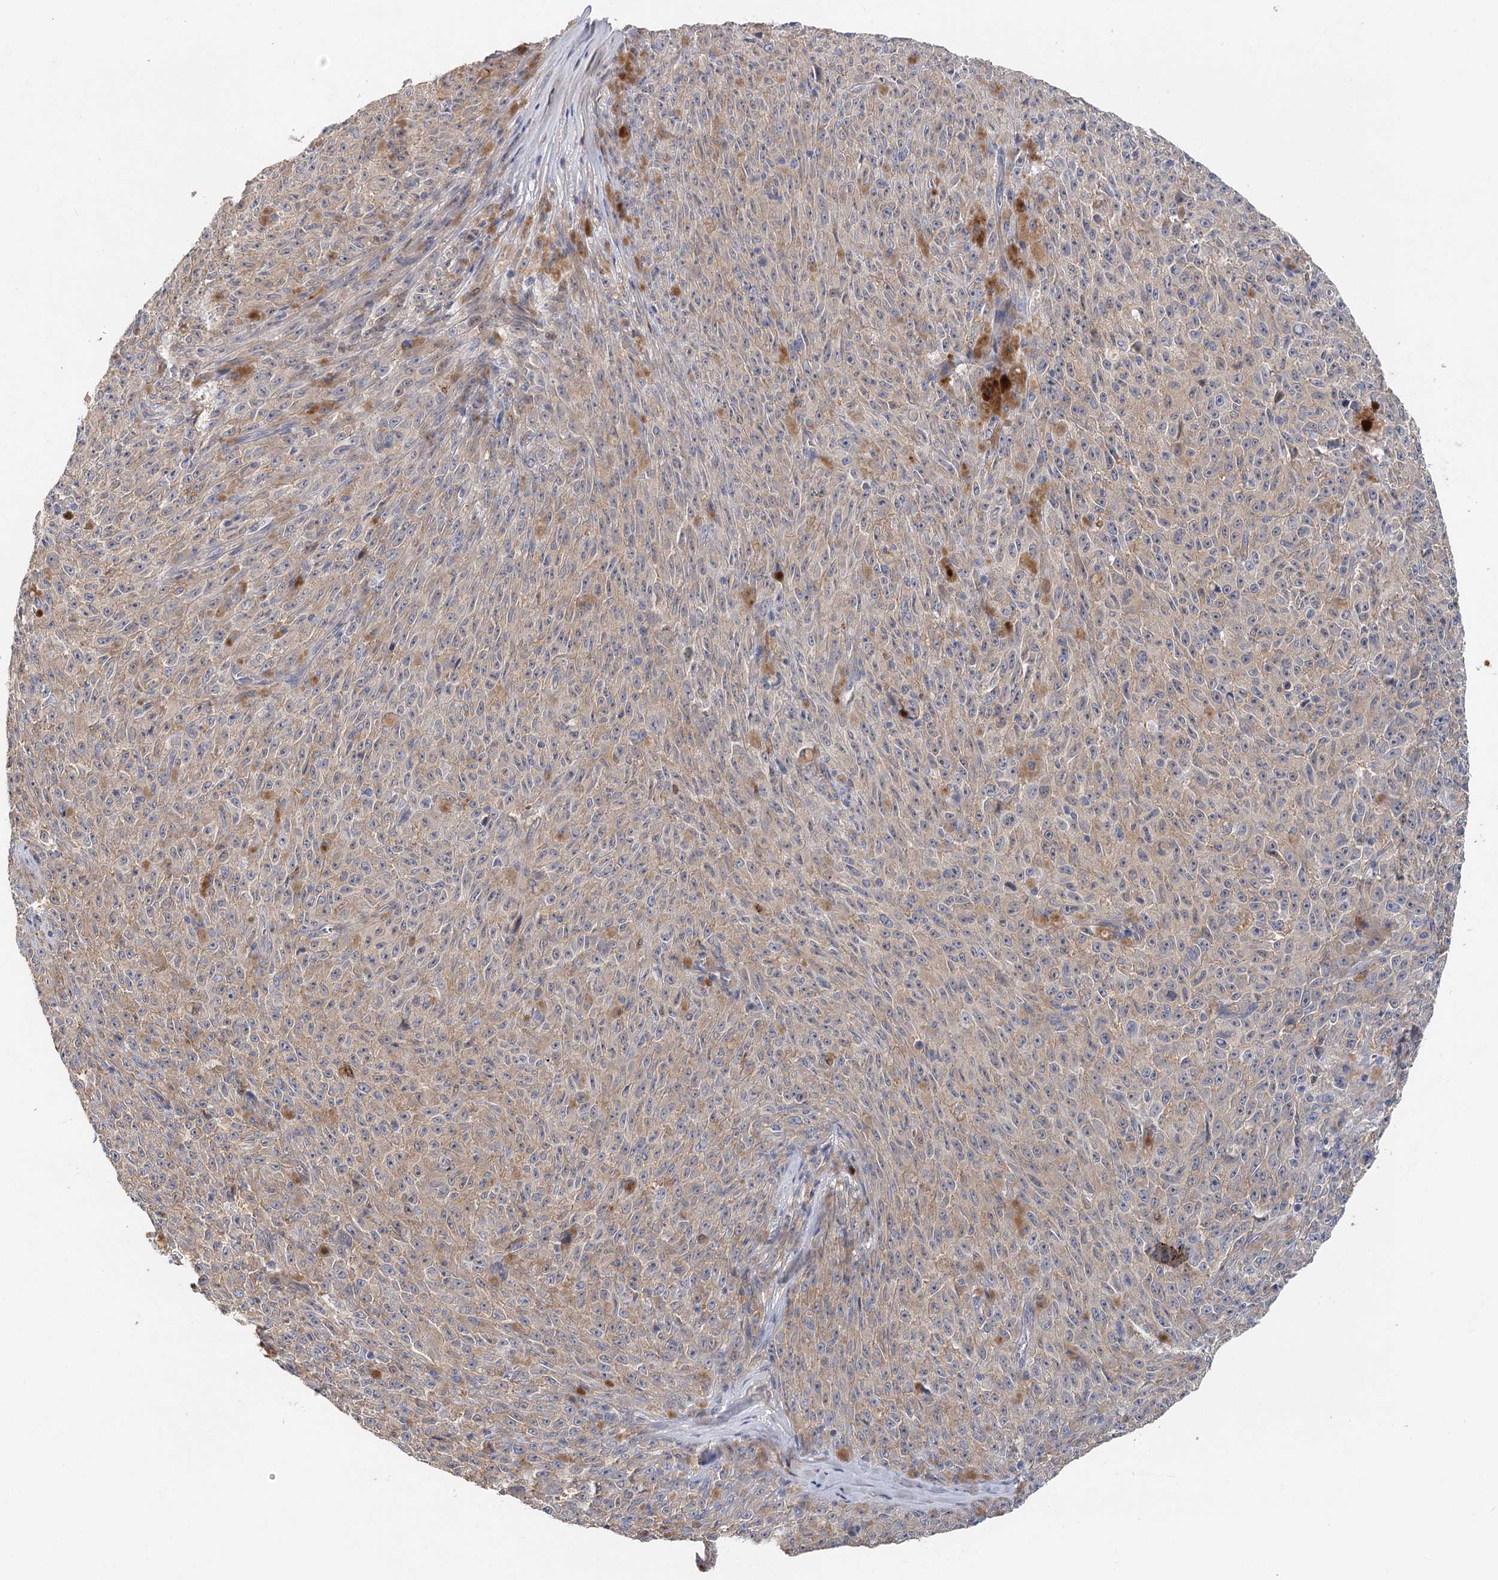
{"staining": {"intensity": "weak", "quantity": "<25%", "location": "cytoplasmic/membranous"}, "tissue": "melanoma", "cell_type": "Tumor cells", "image_type": "cancer", "snomed": [{"axis": "morphology", "description": "Malignant melanoma, NOS"}, {"axis": "topography", "description": "Skin"}], "caption": "Tumor cells are negative for protein expression in human melanoma.", "gene": "EPB41L5", "patient": {"sex": "female", "age": 82}}